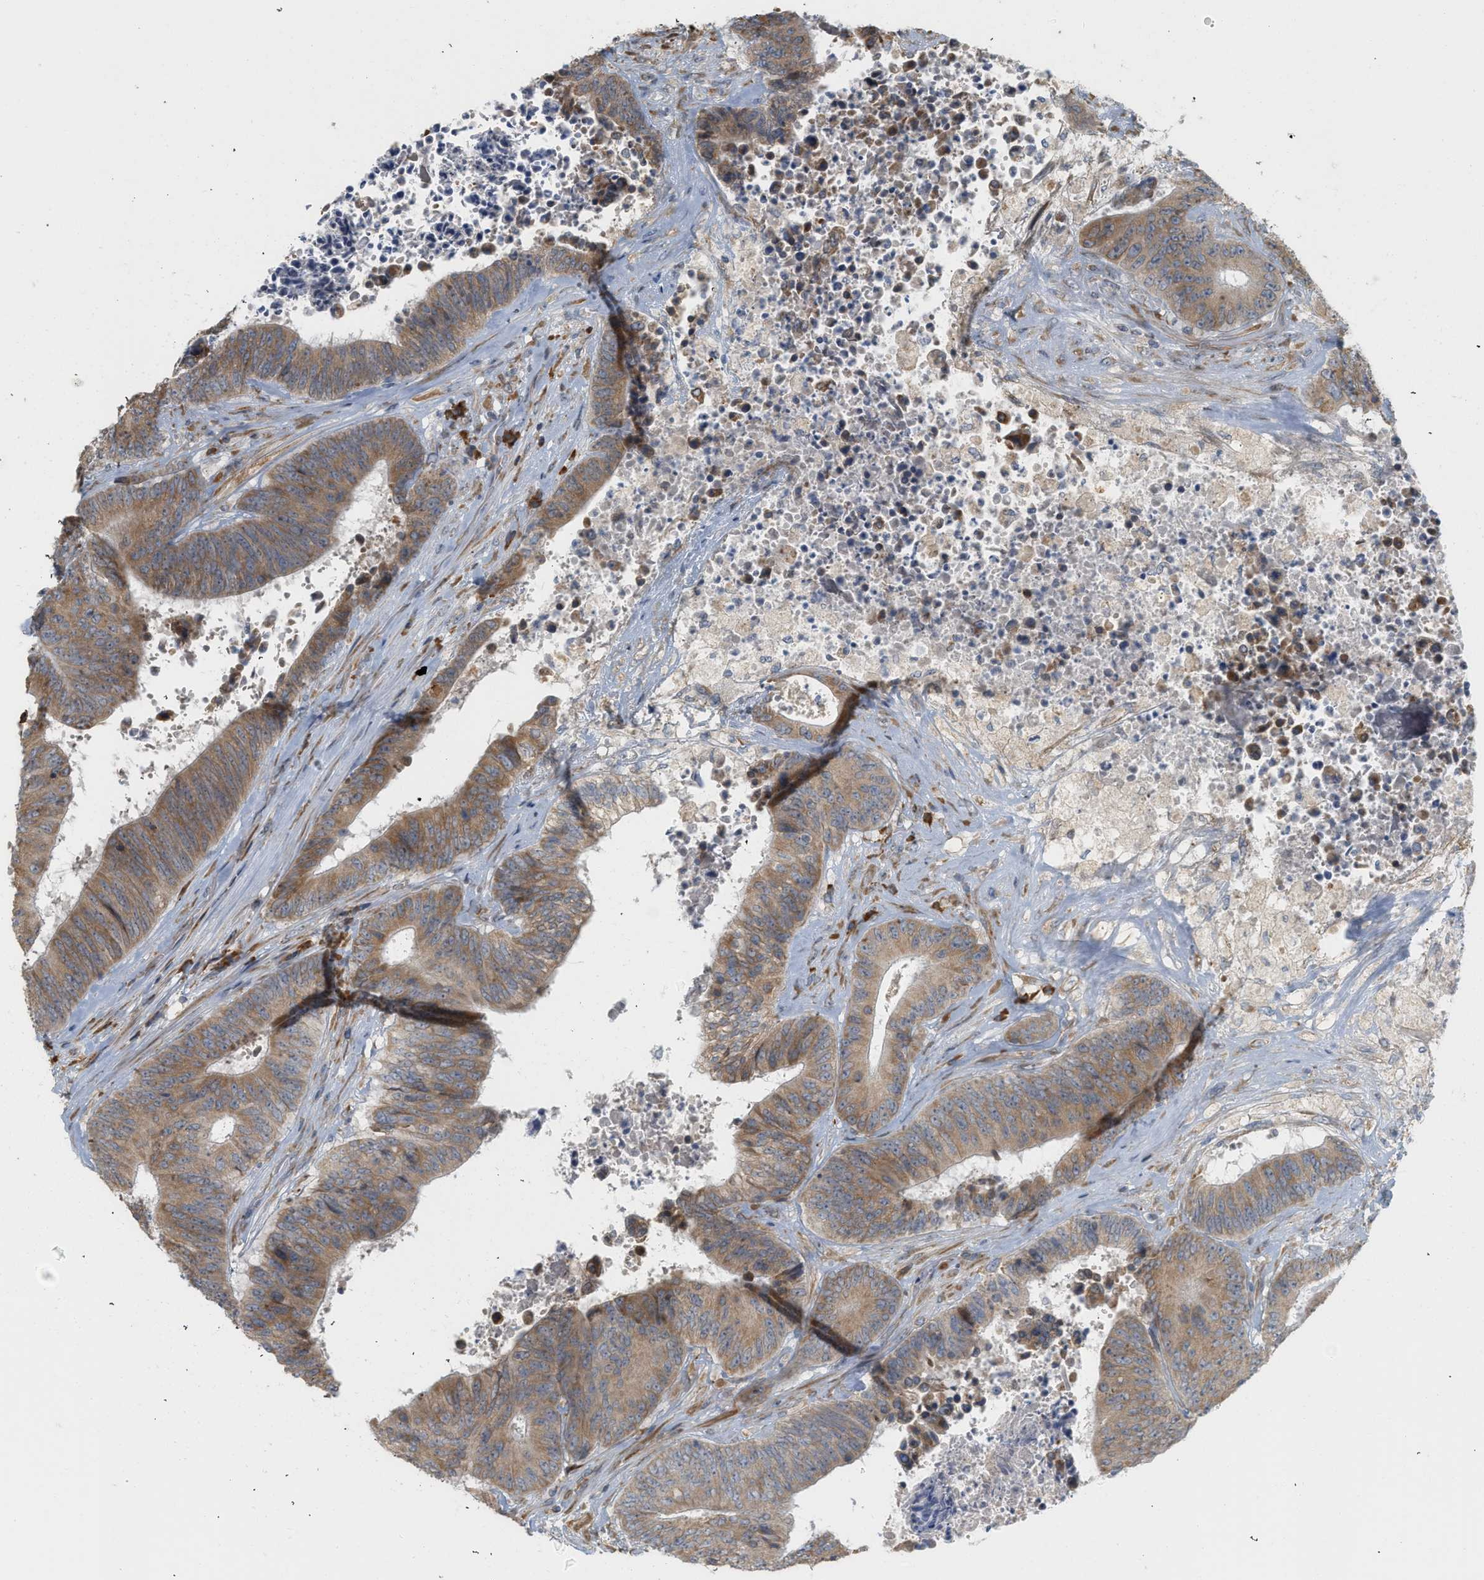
{"staining": {"intensity": "moderate", "quantity": ">75%", "location": "cytoplasmic/membranous"}, "tissue": "colorectal cancer", "cell_type": "Tumor cells", "image_type": "cancer", "snomed": [{"axis": "morphology", "description": "Adenocarcinoma, NOS"}, {"axis": "topography", "description": "Rectum"}], "caption": "A brown stain highlights moderate cytoplasmic/membranous expression of a protein in colorectal cancer tumor cells.", "gene": "SVOP", "patient": {"sex": "male", "age": 72}}